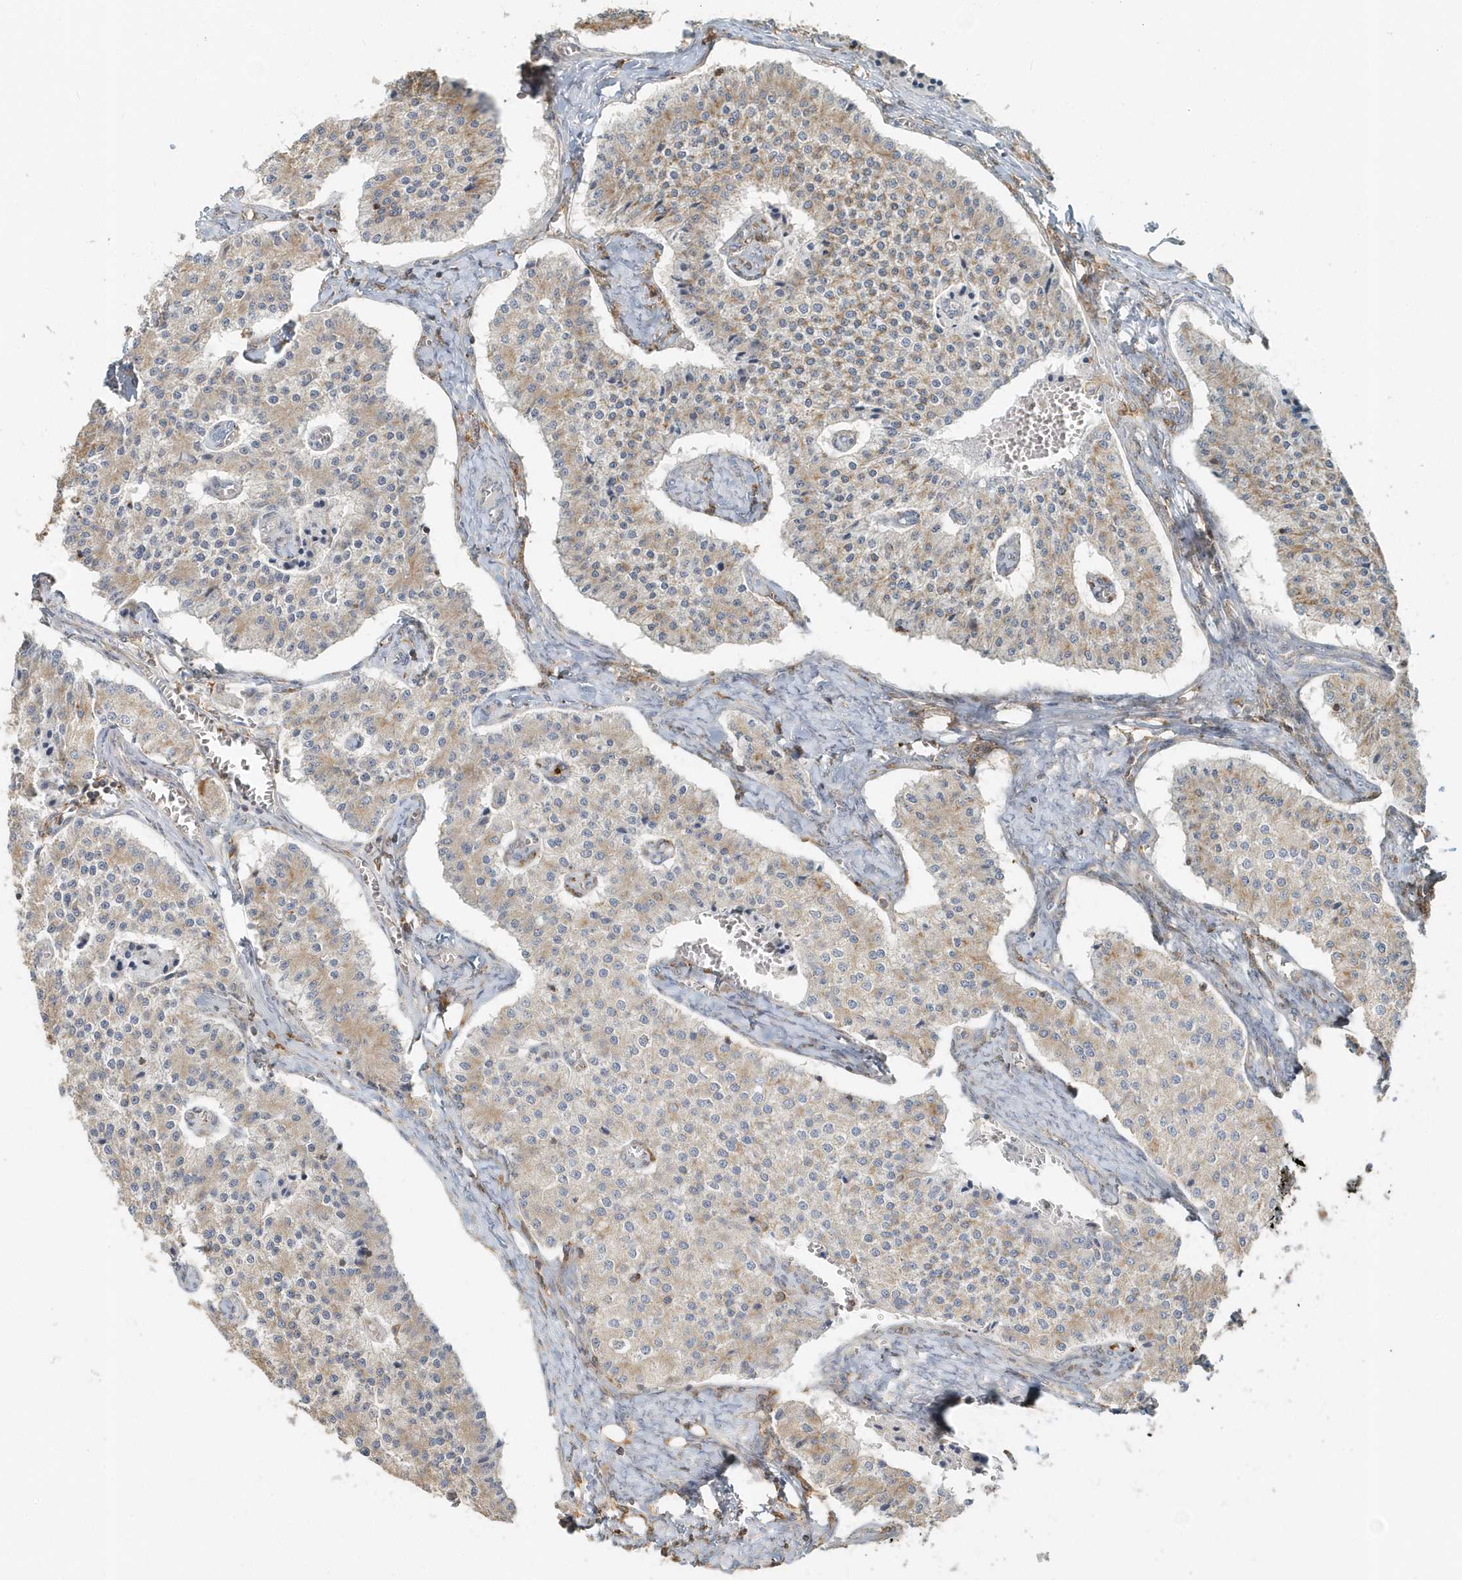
{"staining": {"intensity": "weak", "quantity": "<25%", "location": "cytoplasmic/membranous"}, "tissue": "carcinoid", "cell_type": "Tumor cells", "image_type": "cancer", "snomed": [{"axis": "morphology", "description": "Carcinoid, malignant, NOS"}, {"axis": "topography", "description": "Colon"}], "caption": "The micrograph displays no significant positivity in tumor cells of carcinoid (malignant). (Stains: DAB IHC with hematoxylin counter stain, Microscopy: brightfield microscopy at high magnification).", "gene": "MMRN1", "patient": {"sex": "female", "age": 52}}